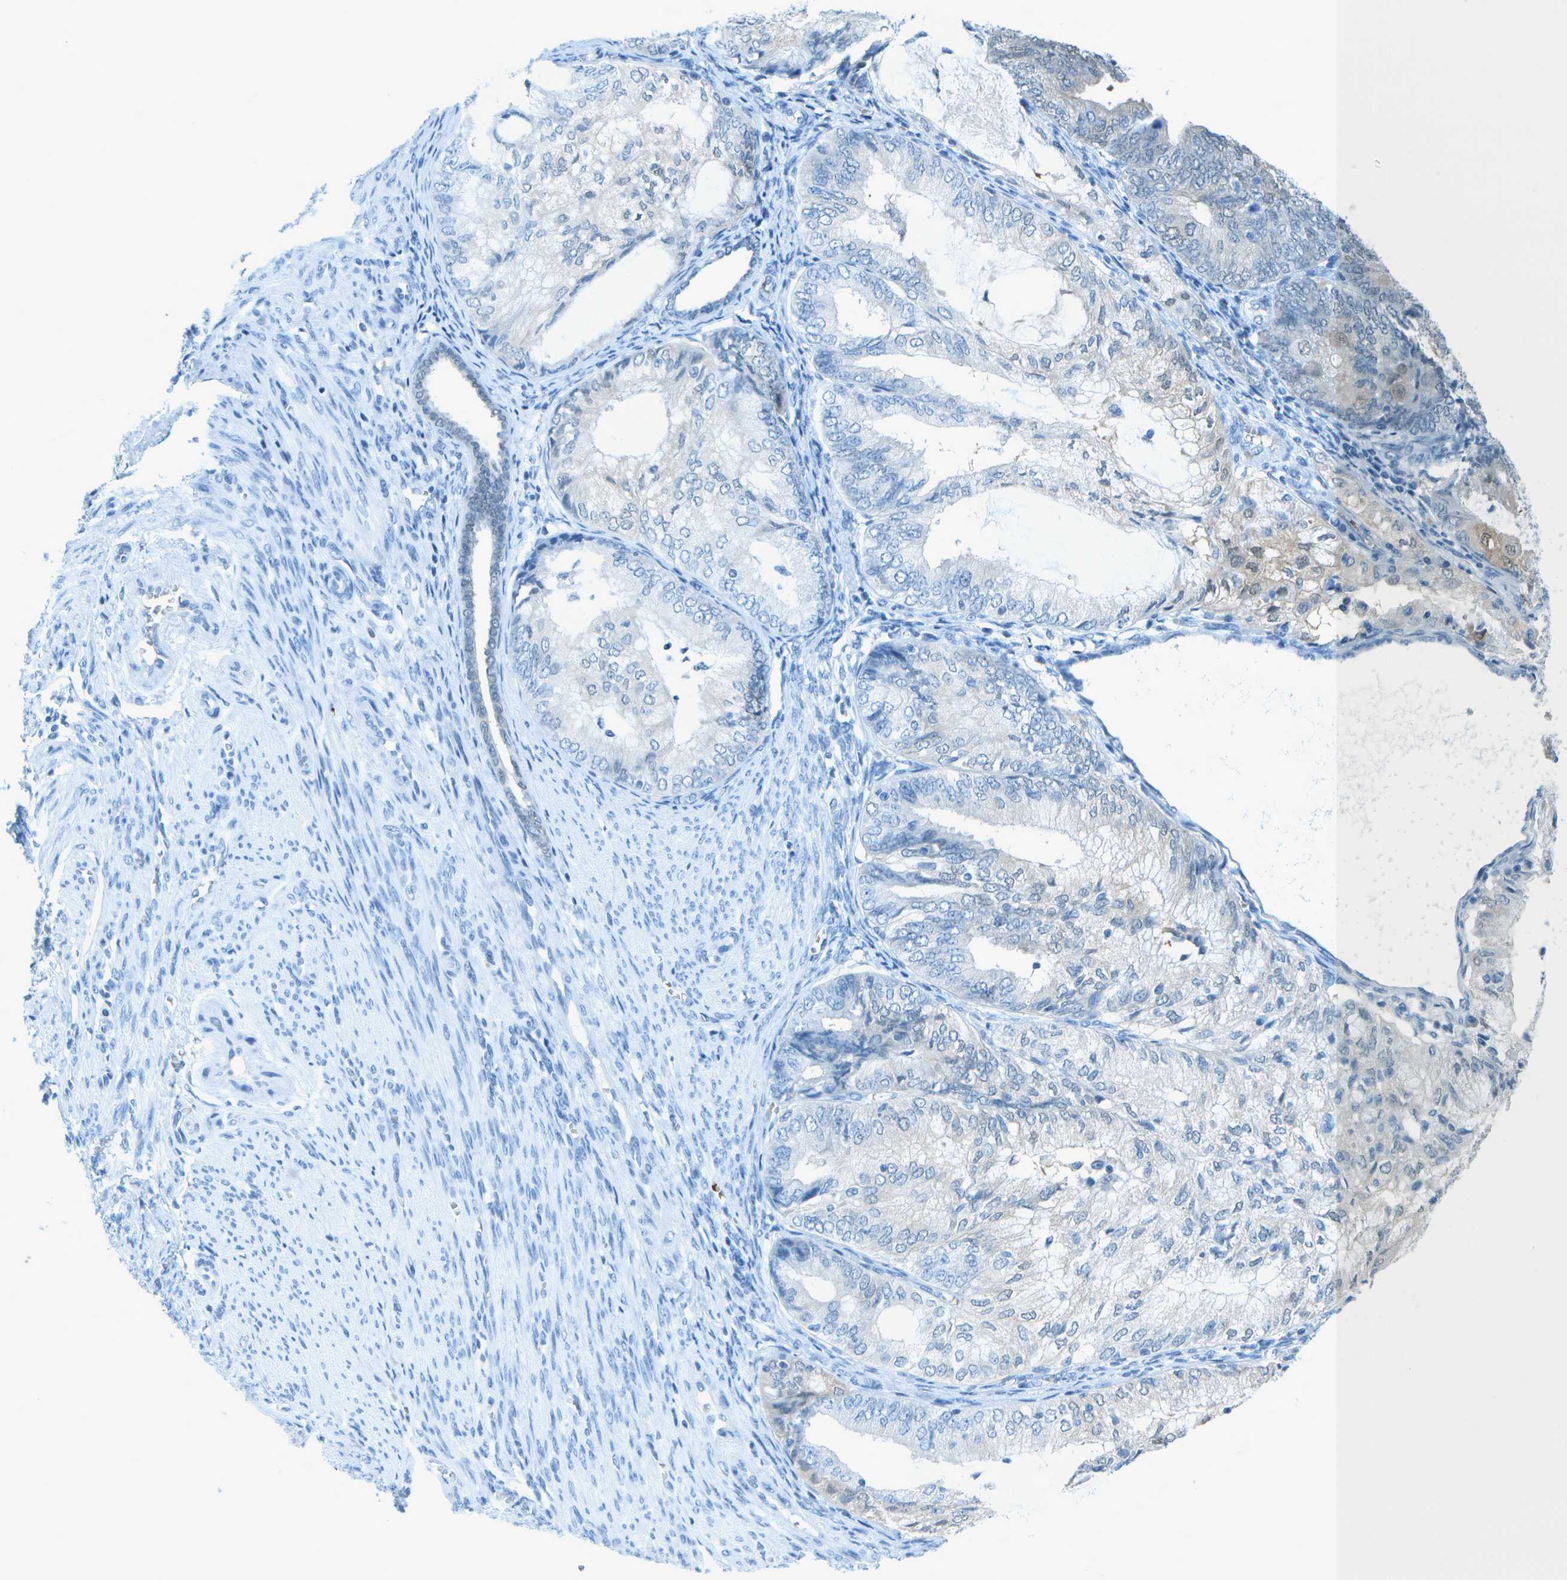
{"staining": {"intensity": "weak", "quantity": "<25%", "location": "cytoplasmic/membranous"}, "tissue": "endometrial cancer", "cell_type": "Tumor cells", "image_type": "cancer", "snomed": [{"axis": "morphology", "description": "Adenocarcinoma, NOS"}, {"axis": "topography", "description": "Endometrium"}], "caption": "Tumor cells are negative for brown protein staining in endometrial cancer. (Immunohistochemistry, brightfield microscopy, high magnification).", "gene": "ASL", "patient": {"sex": "female", "age": 81}}